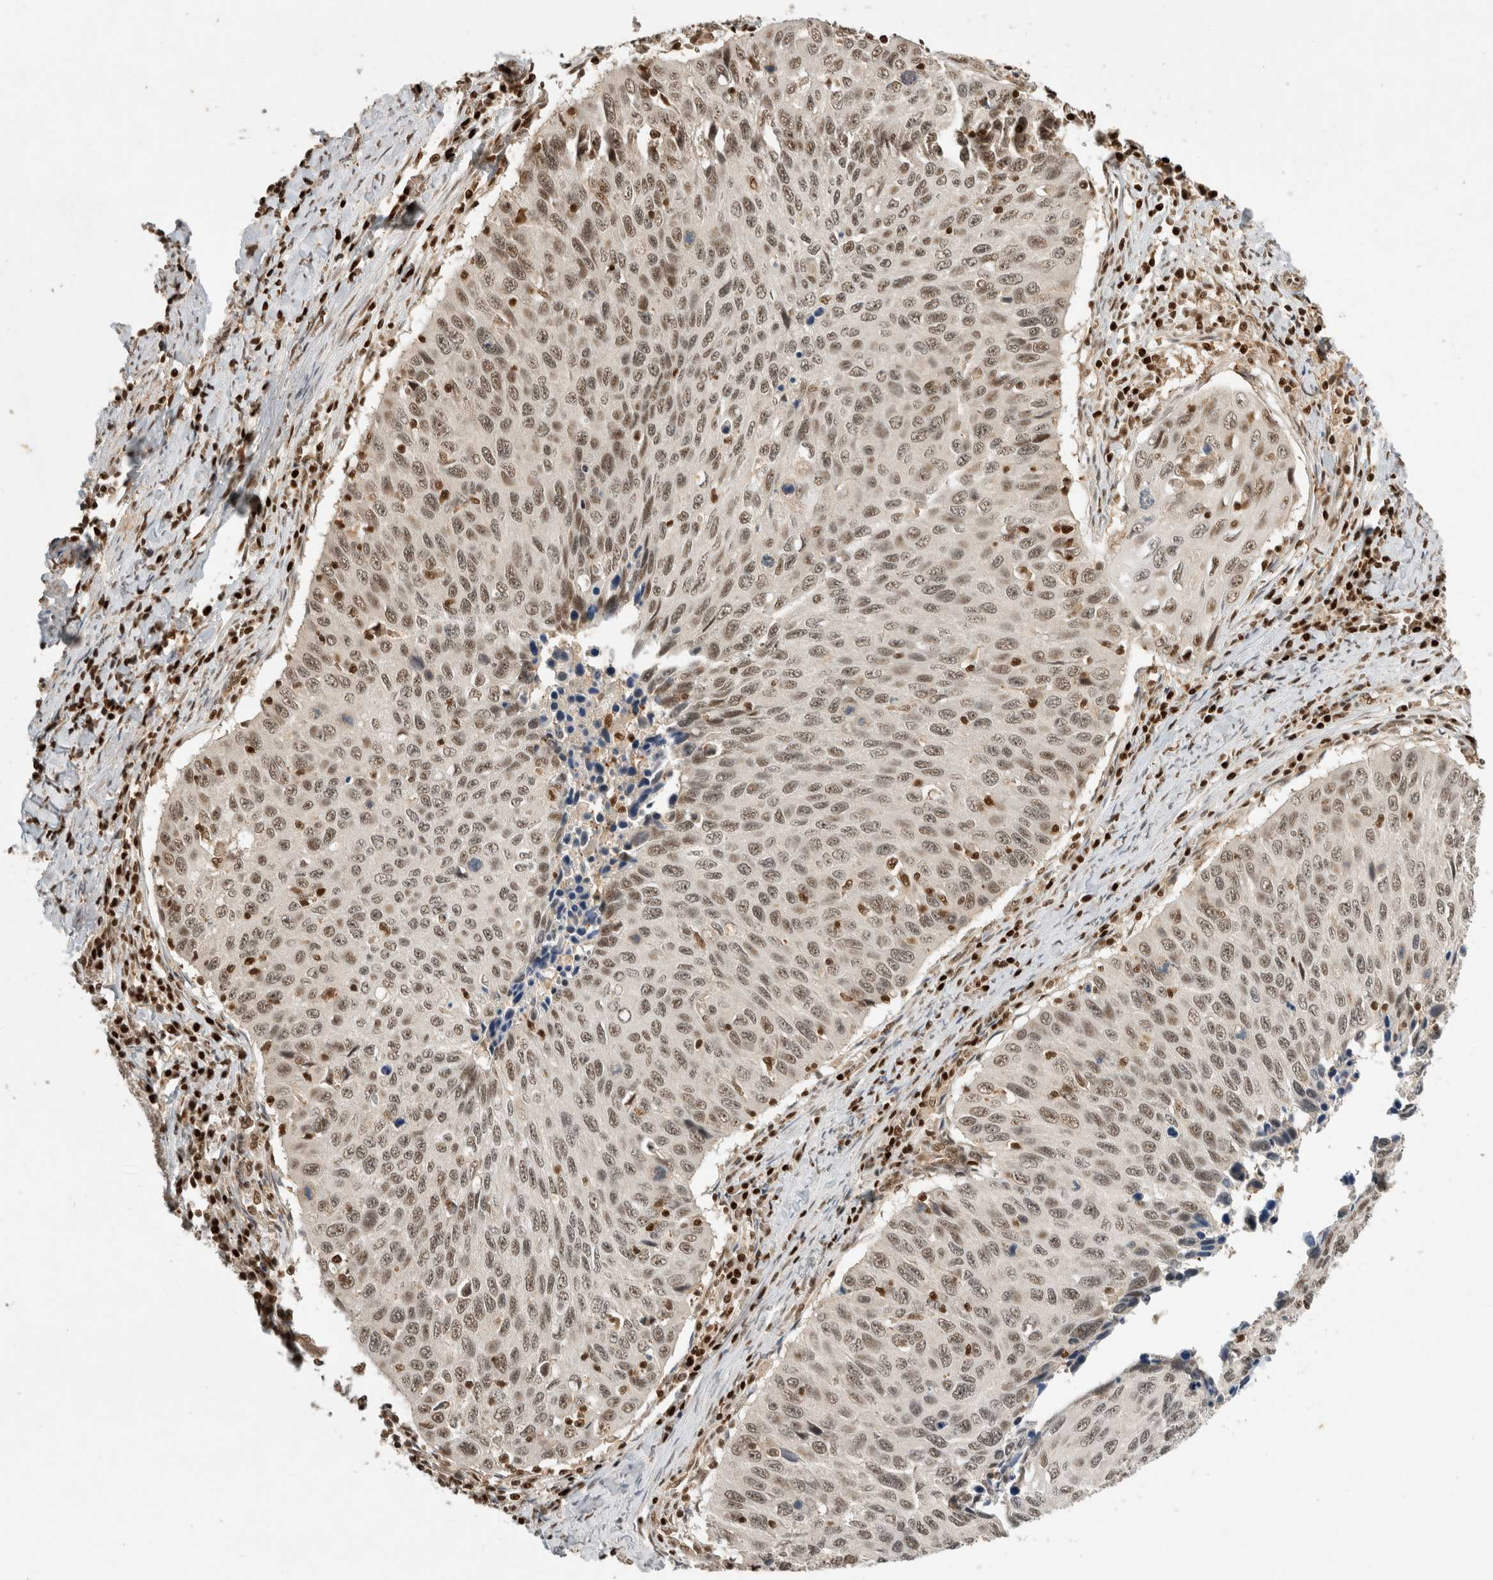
{"staining": {"intensity": "weak", "quantity": ">75%", "location": "nuclear"}, "tissue": "cervical cancer", "cell_type": "Tumor cells", "image_type": "cancer", "snomed": [{"axis": "morphology", "description": "Squamous cell carcinoma, NOS"}, {"axis": "topography", "description": "Cervix"}], "caption": "Cervical cancer was stained to show a protein in brown. There is low levels of weak nuclear expression in approximately >75% of tumor cells. (DAB IHC, brown staining for protein, blue staining for nuclei).", "gene": "SNRNP40", "patient": {"sex": "female", "age": 53}}